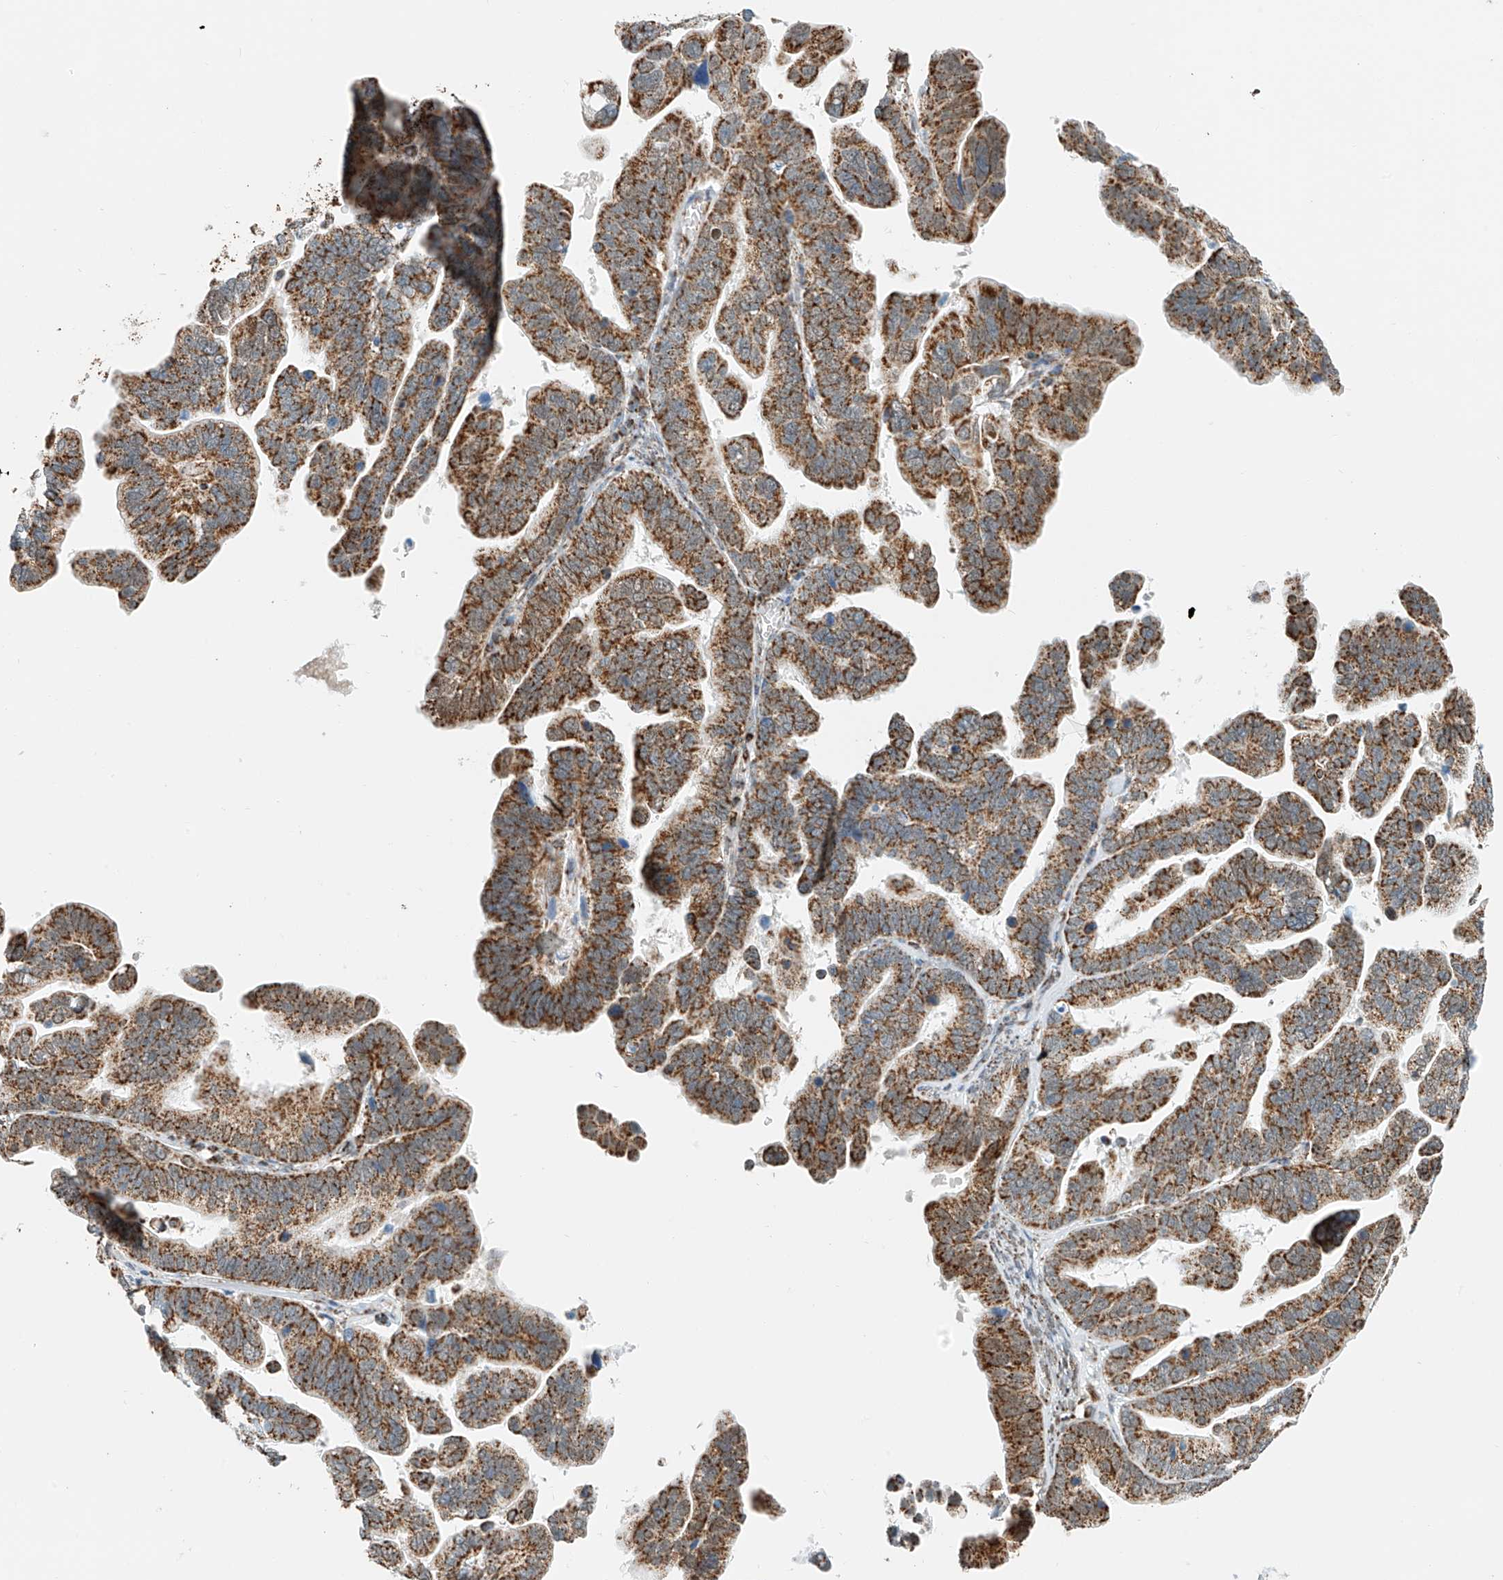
{"staining": {"intensity": "moderate", "quantity": ">75%", "location": "cytoplasmic/membranous"}, "tissue": "ovarian cancer", "cell_type": "Tumor cells", "image_type": "cancer", "snomed": [{"axis": "morphology", "description": "Cystadenocarcinoma, serous, NOS"}, {"axis": "topography", "description": "Ovary"}], "caption": "High-magnification brightfield microscopy of ovarian cancer stained with DAB (brown) and counterstained with hematoxylin (blue). tumor cells exhibit moderate cytoplasmic/membranous positivity is identified in about>75% of cells.", "gene": "PPA2", "patient": {"sex": "female", "age": 56}}